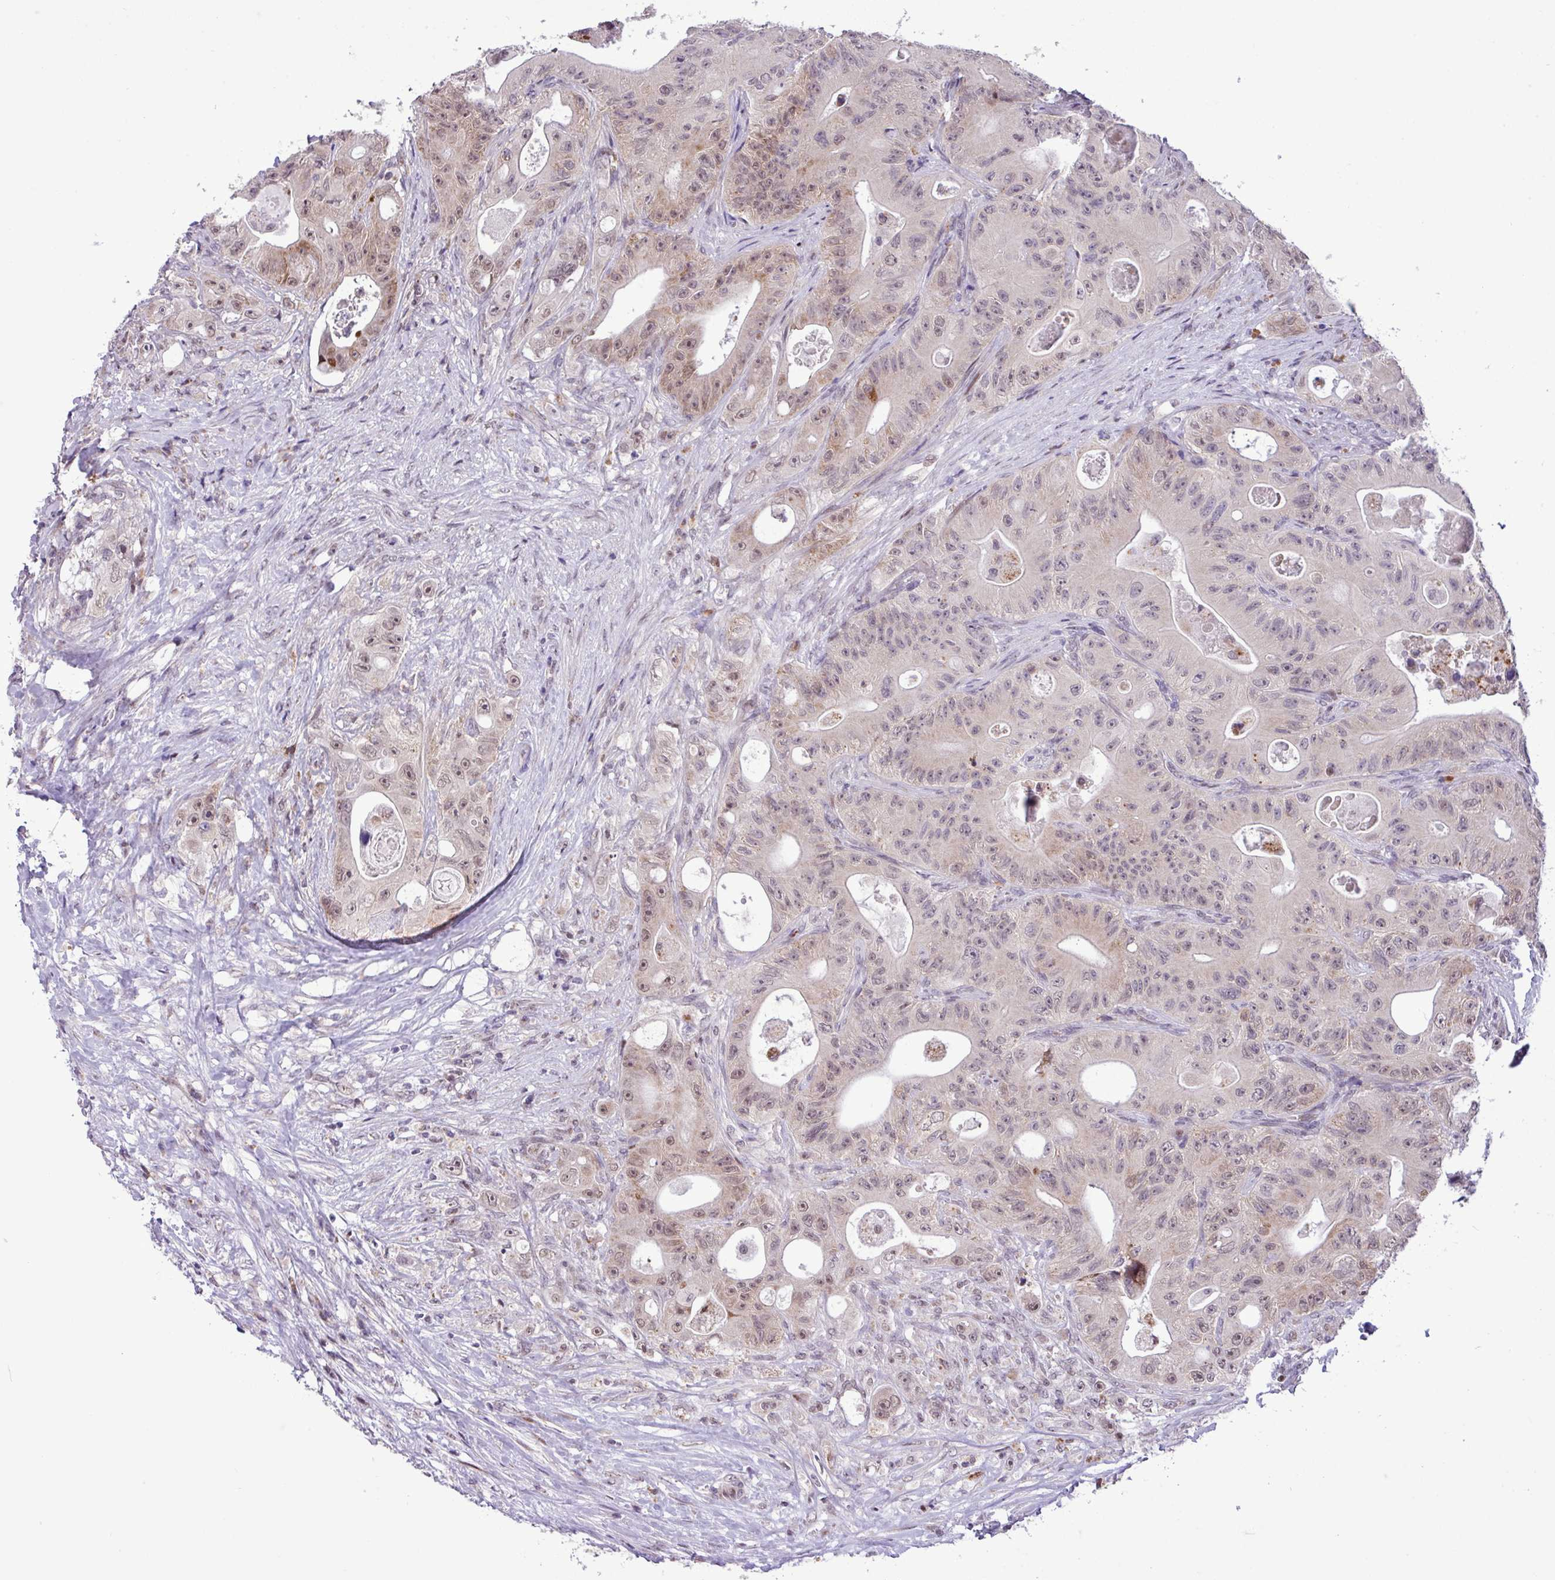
{"staining": {"intensity": "weak", "quantity": "25%-75%", "location": "nuclear"}, "tissue": "colorectal cancer", "cell_type": "Tumor cells", "image_type": "cancer", "snomed": [{"axis": "morphology", "description": "Adenocarcinoma, NOS"}, {"axis": "topography", "description": "Colon"}], "caption": "Colorectal cancer (adenocarcinoma) was stained to show a protein in brown. There is low levels of weak nuclear positivity in about 25%-75% of tumor cells. (DAB IHC with brightfield microscopy, high magnification).", "gene": "ZNF354A", "patient": {"sex": "female", "age": 46}}